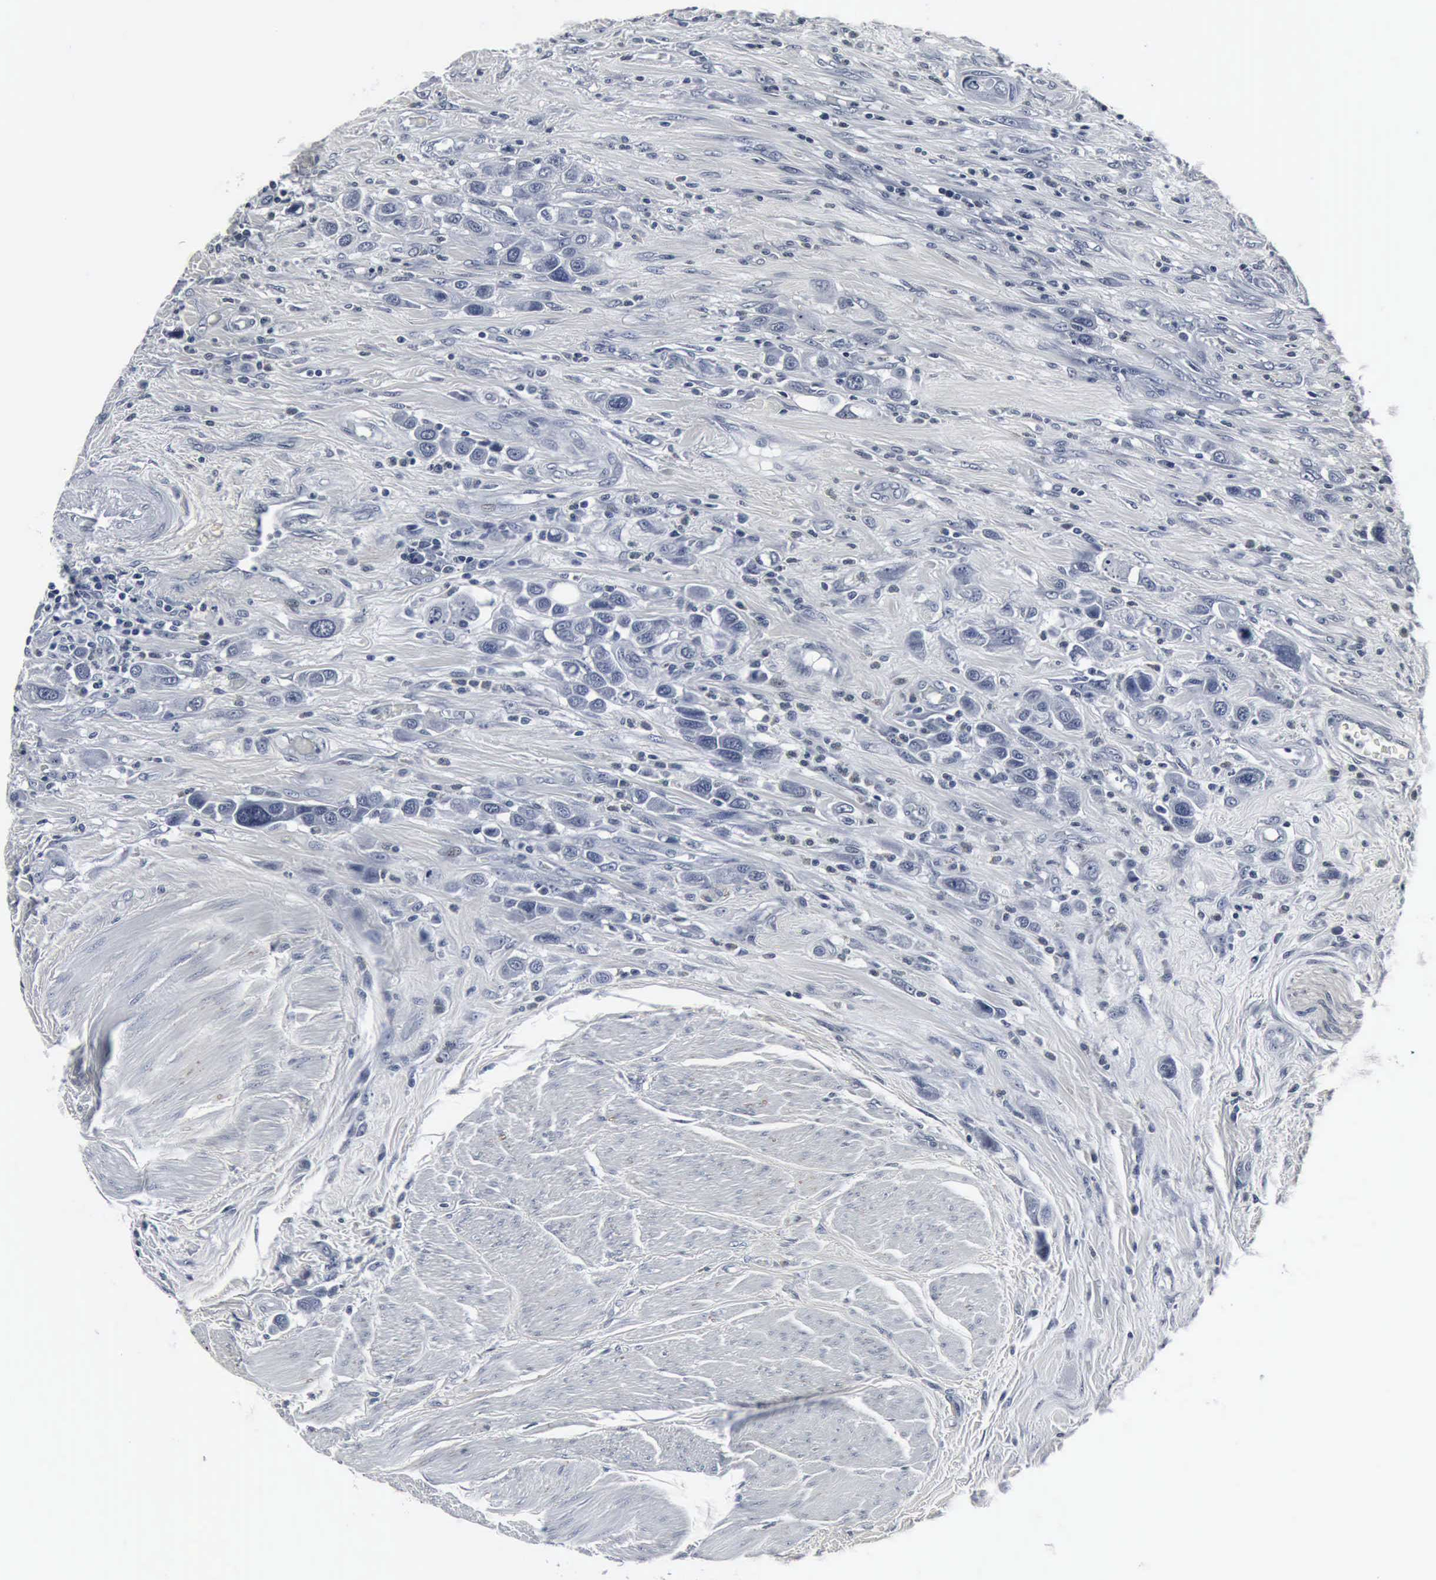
{"staining": {"intensity": "negative", "quantity": "none", "location": "none"}, "tissue": "urothelial cancer", "cell_type": "Tumor cells", "image_type": "cancer", "snomed": [{"axis": "morphology", "description": "Urothelial carcinoma, High grade"}, {"axis": "topography", "description": "Urinary bladder"}], "caption": "Human high-grade urothelial carcinoma stained for a protein using IHC displays no expression in tumor cells.", "gene": "SNAP25", "patient": {"sex": "male", "age": 50}}